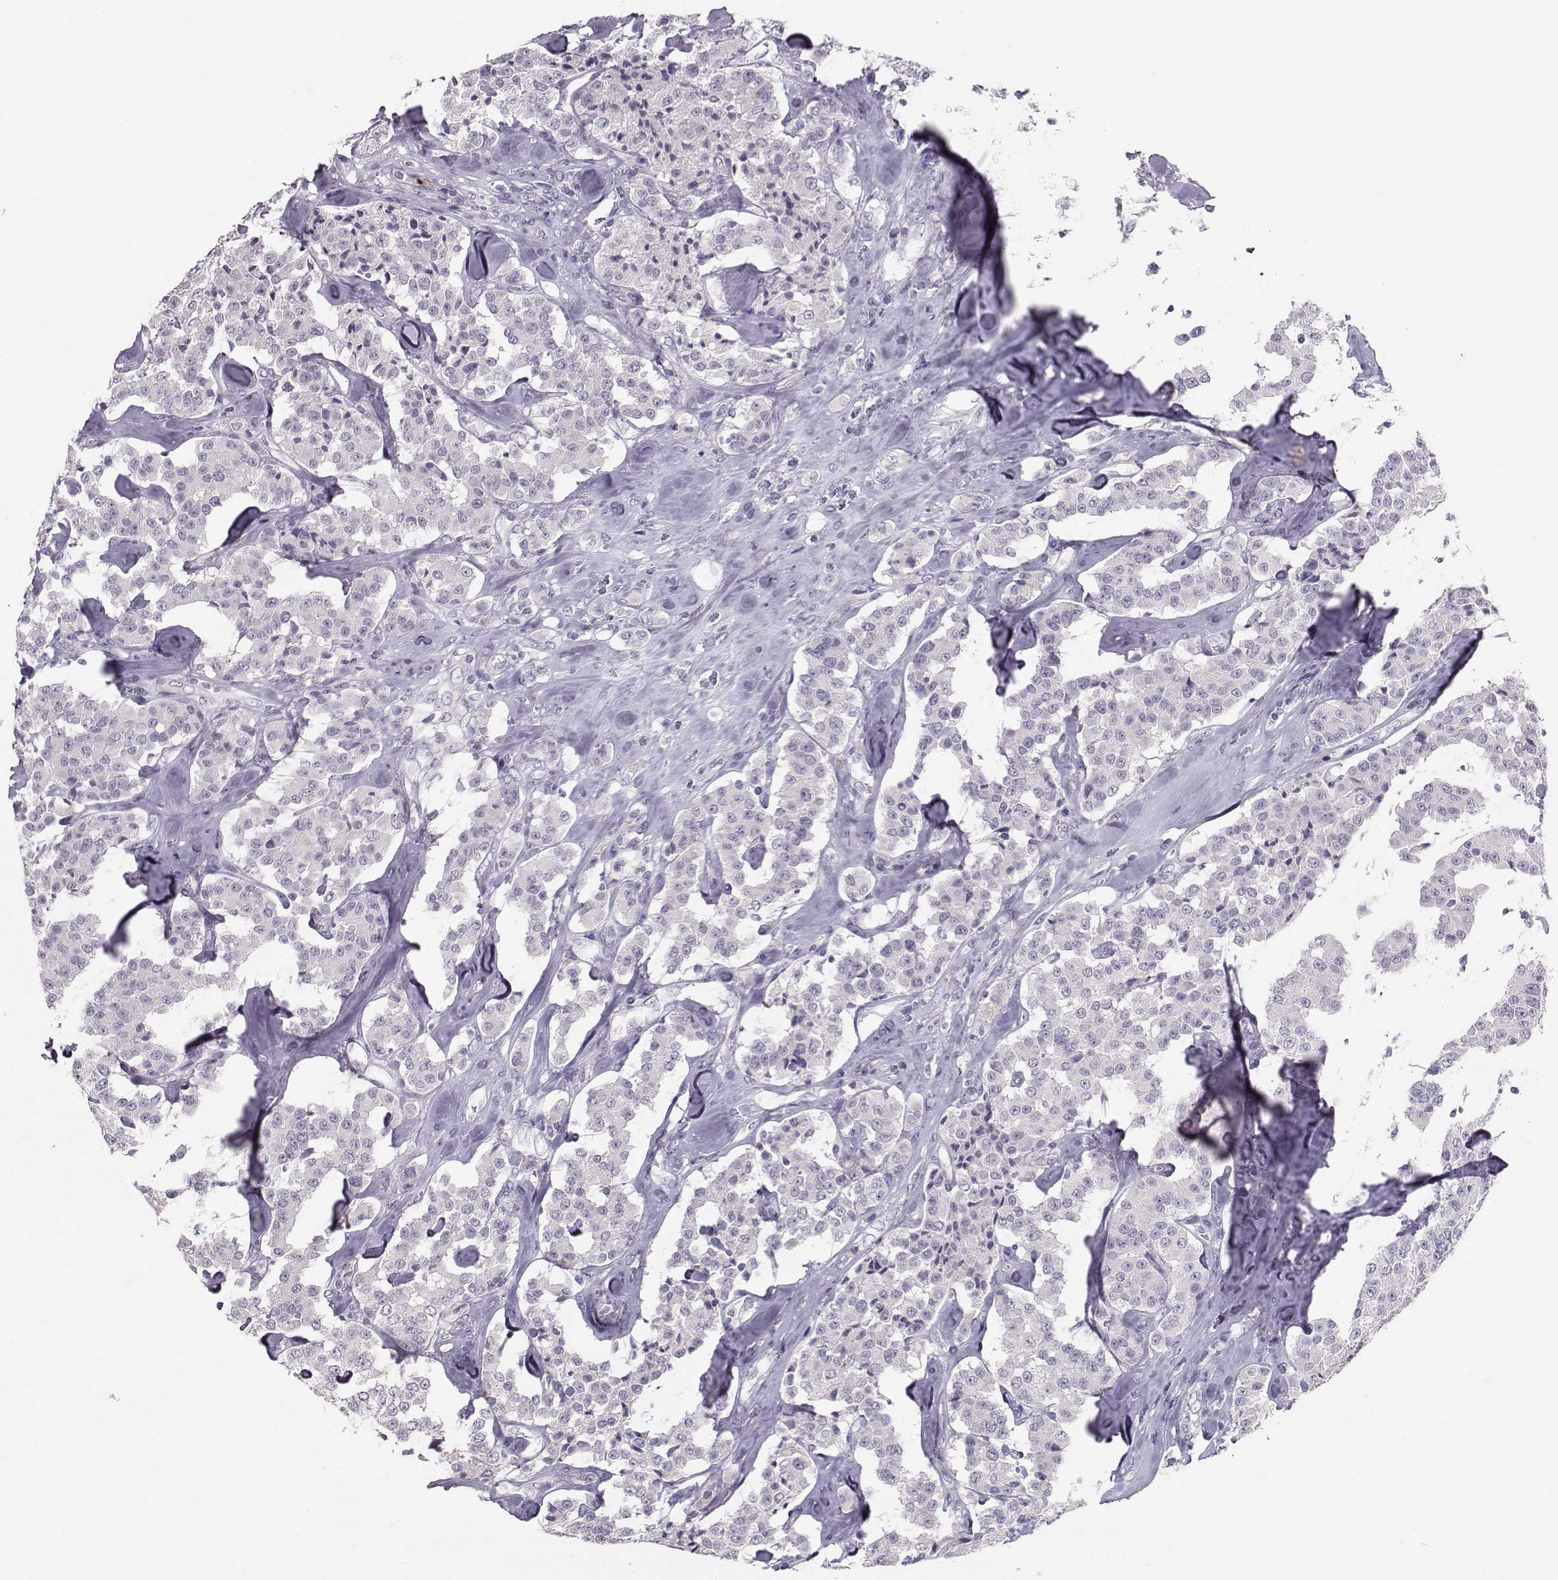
{"staining": {"intensity": "negative", "quantity": "none", "location": "none"}, "tissue": "carcinoid", "cell_type": "Tumor cells", "image_type": "cancer", "snomed": [{"axis": "morphology", "description": "Carcinoid, malignant, NOS"}, {"axis": "topography", "description": "Pancreas"}], "caption": "There is no significant positivity in tumor cells of carcinoid (malignant). (Stains: DAB (3,3'-diaminobenzidine) IHC with hematoxylin counter stain, Microscopy: brightfield microscopy at high magnification).", "gene": "PKP2", "patient": {"sex": "male", "age": 41}}